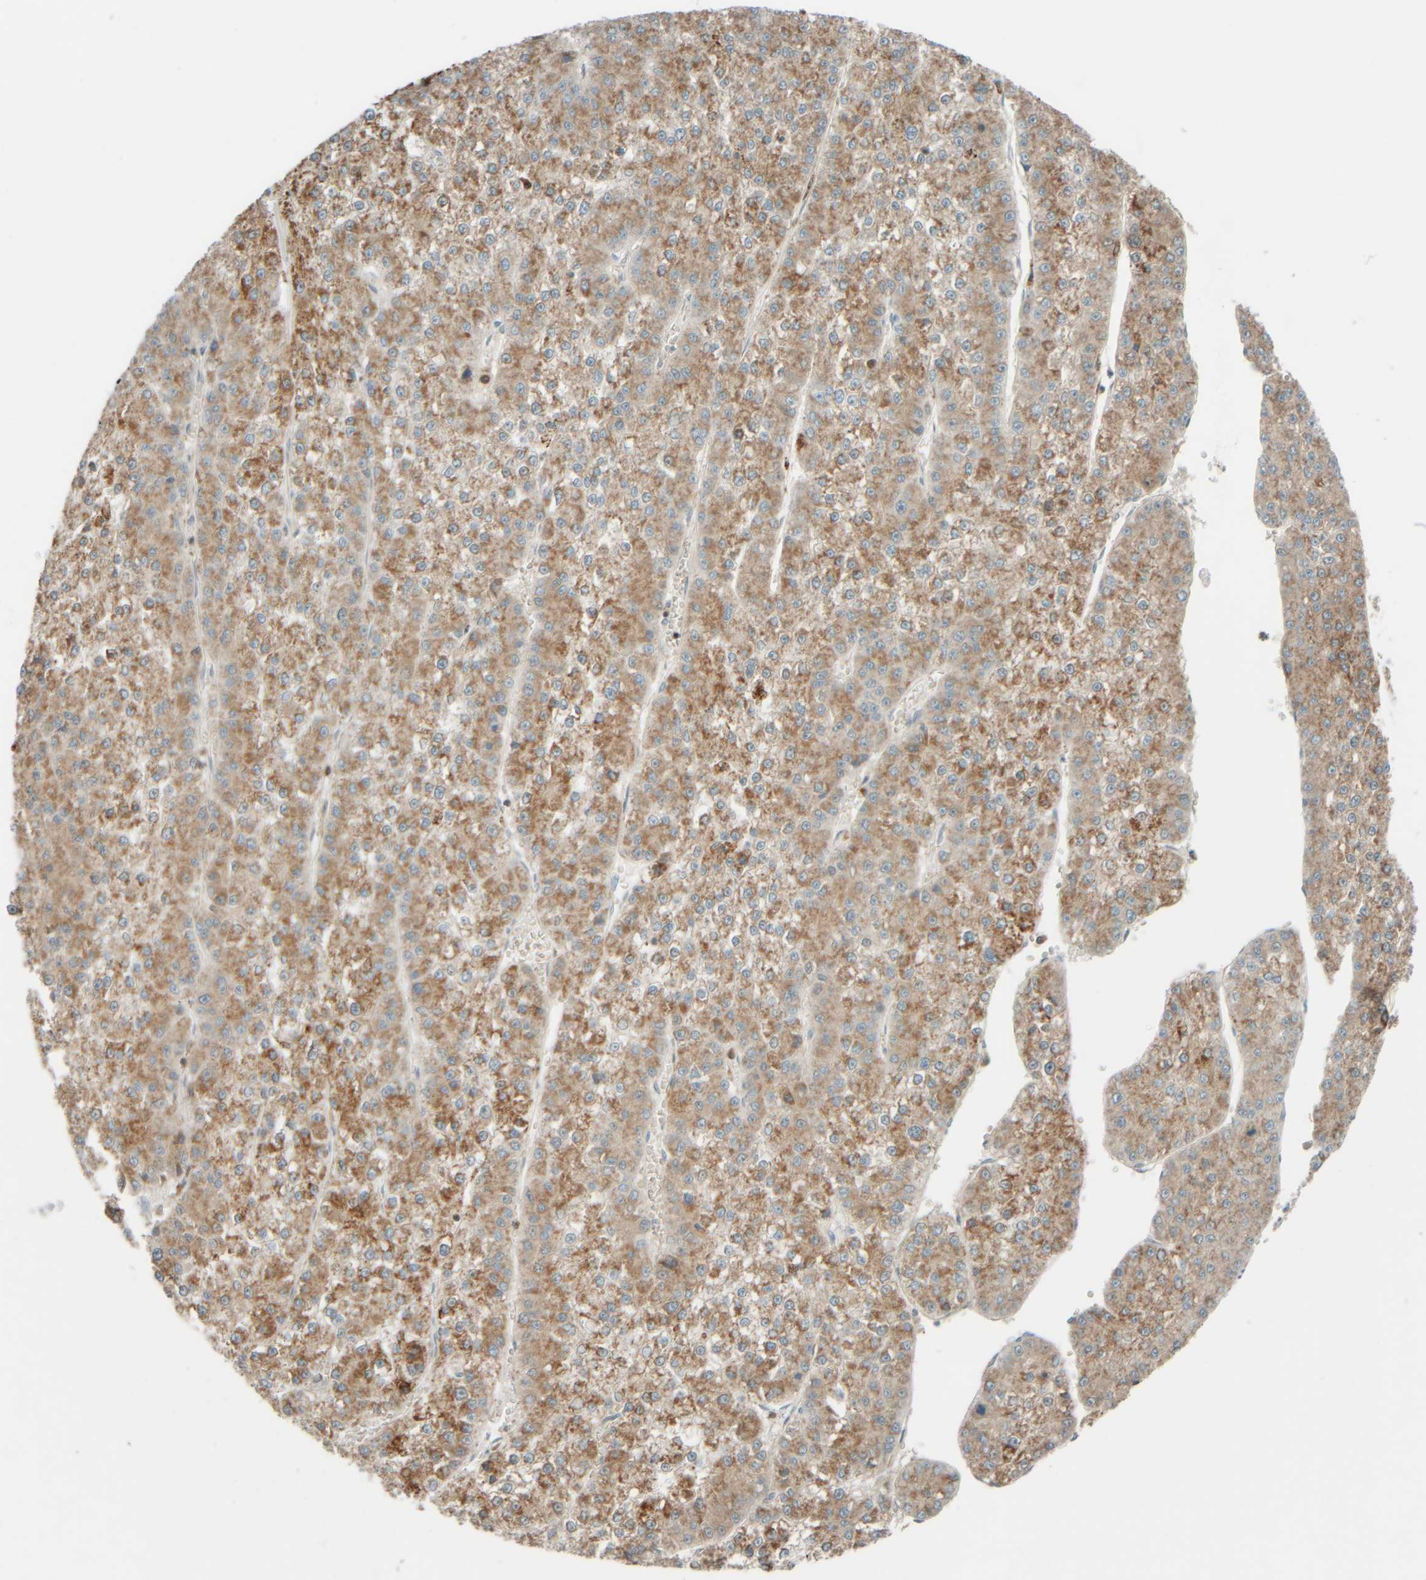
{"staining": {"intensity": "moderate", "quantity": ">75%", "location": "cytoplasmic/membranous"}, "tissue": "liver cancer", "cell_type": "Tumor cells", "image_type": "cancer", "snomed": [{"axis": "morphology", "description": "Carcinoma, Hepatocellular, NOS"}, {"axis": "topography", "description": "Liver"}], "caption": "Liver cancer (hepatocellular carcinoma) stained with a brown dye reveals moderate cytoplasmic/membranous positive staining in approximately >75% of tumor cells.", "gene": "SPAG5", "patient": {"sex": "female", "age": 73}}